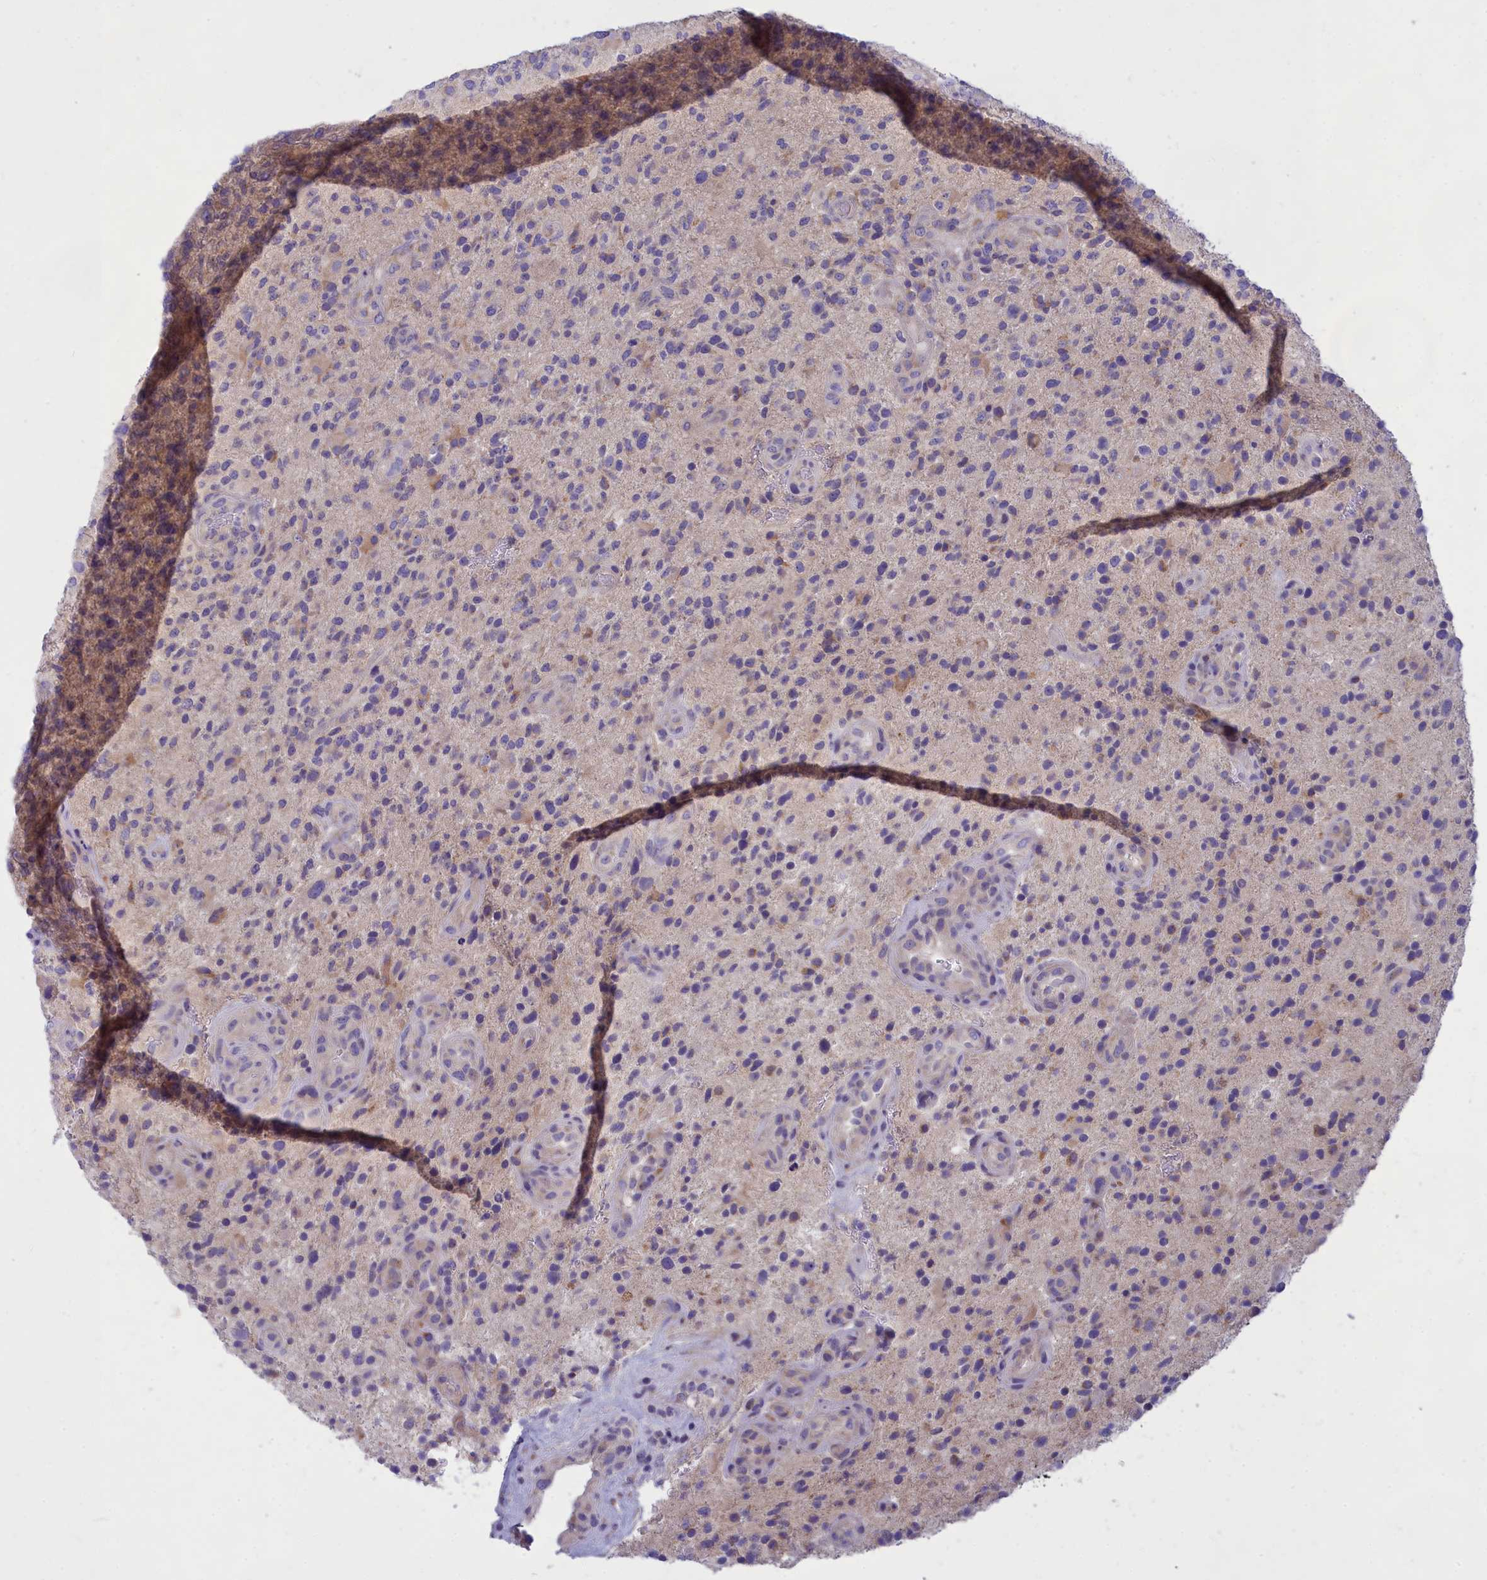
{"staining": {"intensity": "moderate", "quantity": "<25%", "location": "cytoplasmic/membranous"}, "tissue": "glioma", "cell_type": "Tumor cells", "image_type": "cancer", "snomed": [{"axis": "morphology", "description": "Glioma, malignant, High grade"}, {"axis": "topography", "description": "Brain"}], "caption": "High-grade glioma (malignant) stained for a protein (brown) demonstrates moderate cytoplasmic/membranous positive expression in about <25% of tumor cells.", "gene": "TMEM30B", "patient": {"sex": "male", "age": 47}}